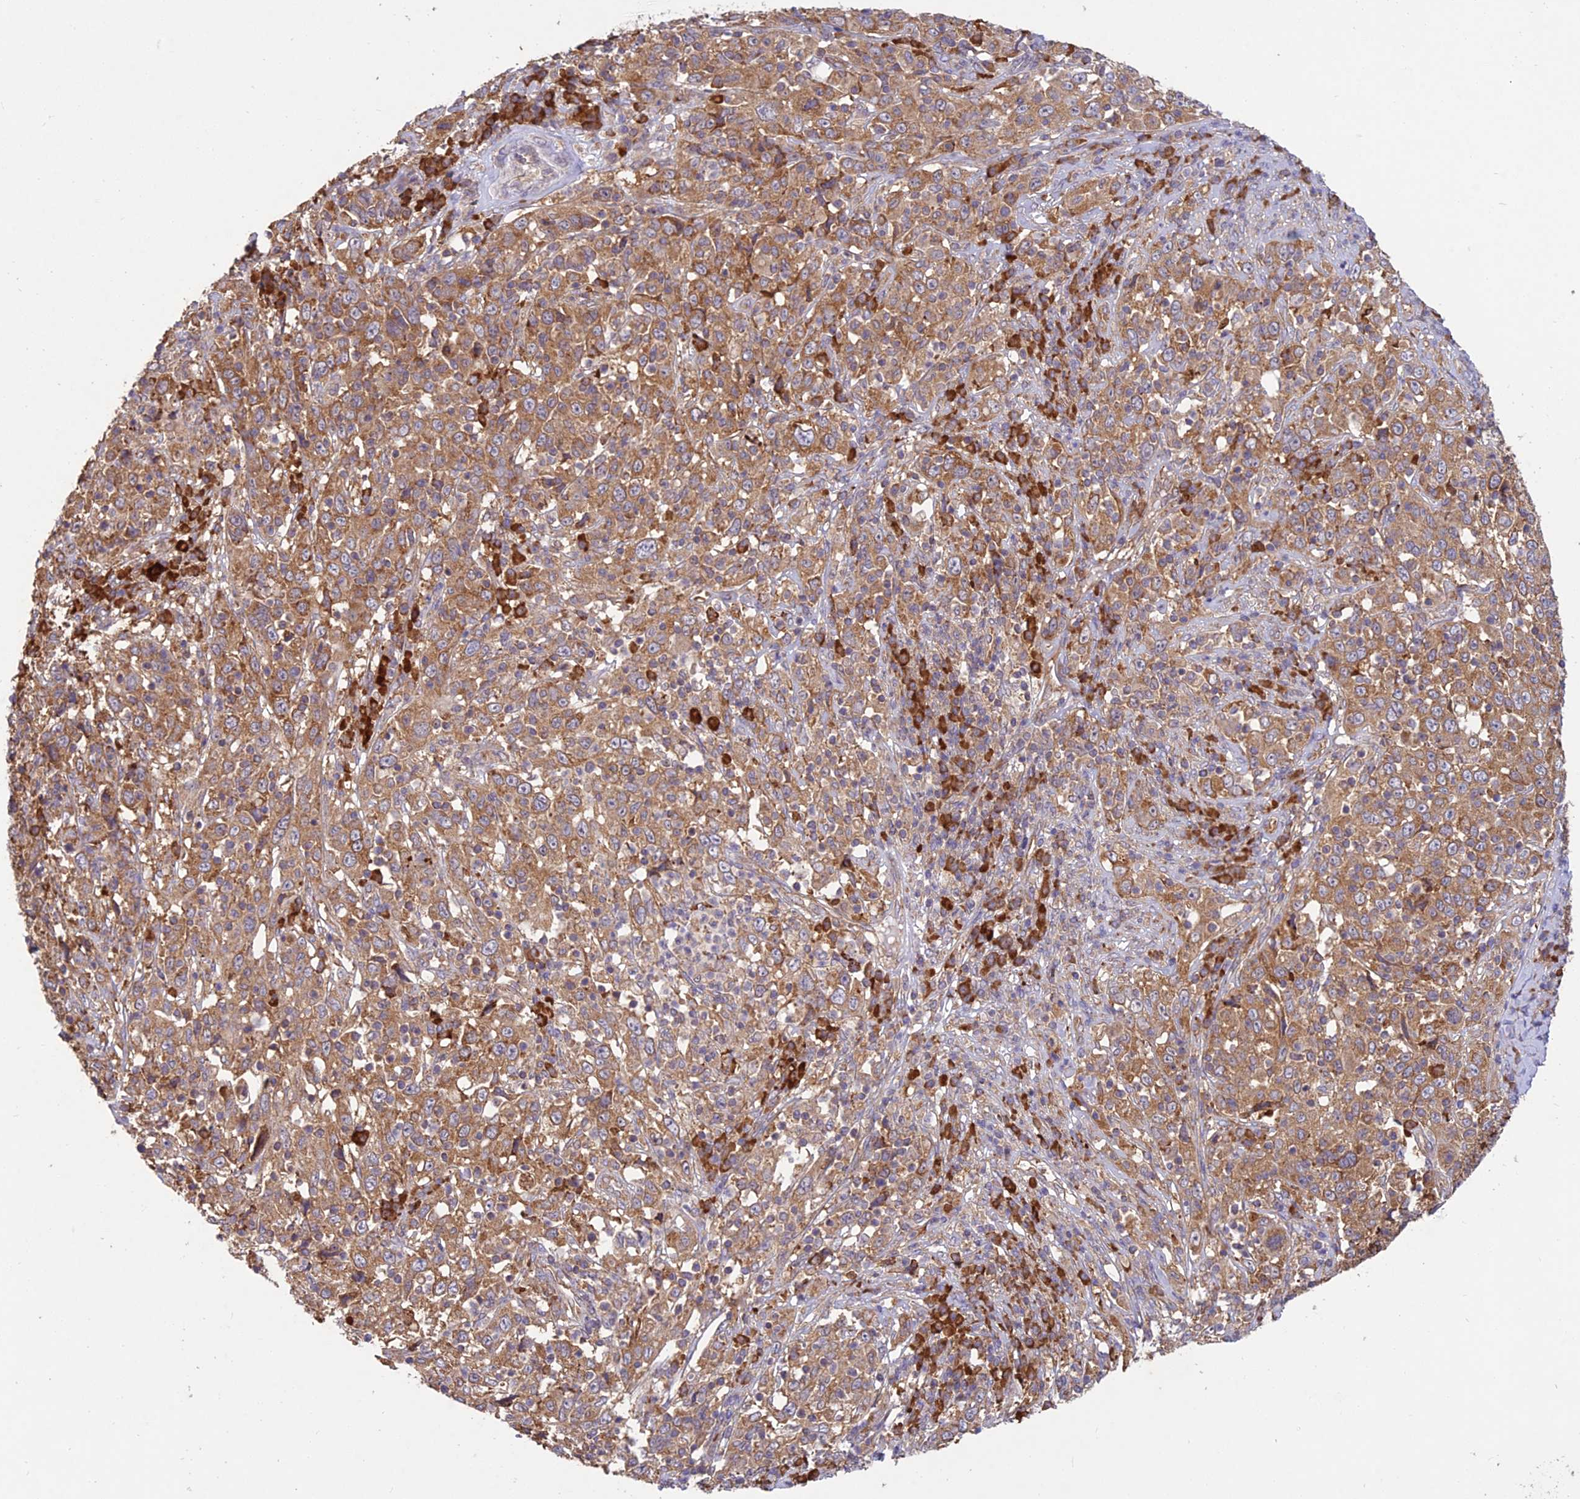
{"staining": {"intensity": "moderate", "quantity": ">75%", "location": "cytoplasmic/membranous"}, "tissue": "cervical cancer", "cell_type": "Tumor cells", "image_type": "cancer", "snomed": [{"axis": "morphology", "description": "Squamous cell carcinoma, NOS"}, {"axis": "topography", "description": "Cervix"}], "caption": "Moderate cytoplasmic/membranous protein staining is seen in approximately >75% of tumor cells in cervical cancer (squamous cell carcinoma). (brown staining indicates protein expression, while blue staining denotes nuclei).", "gene": "NXNL2", "patient": {"sex": "female", "age": 46}}